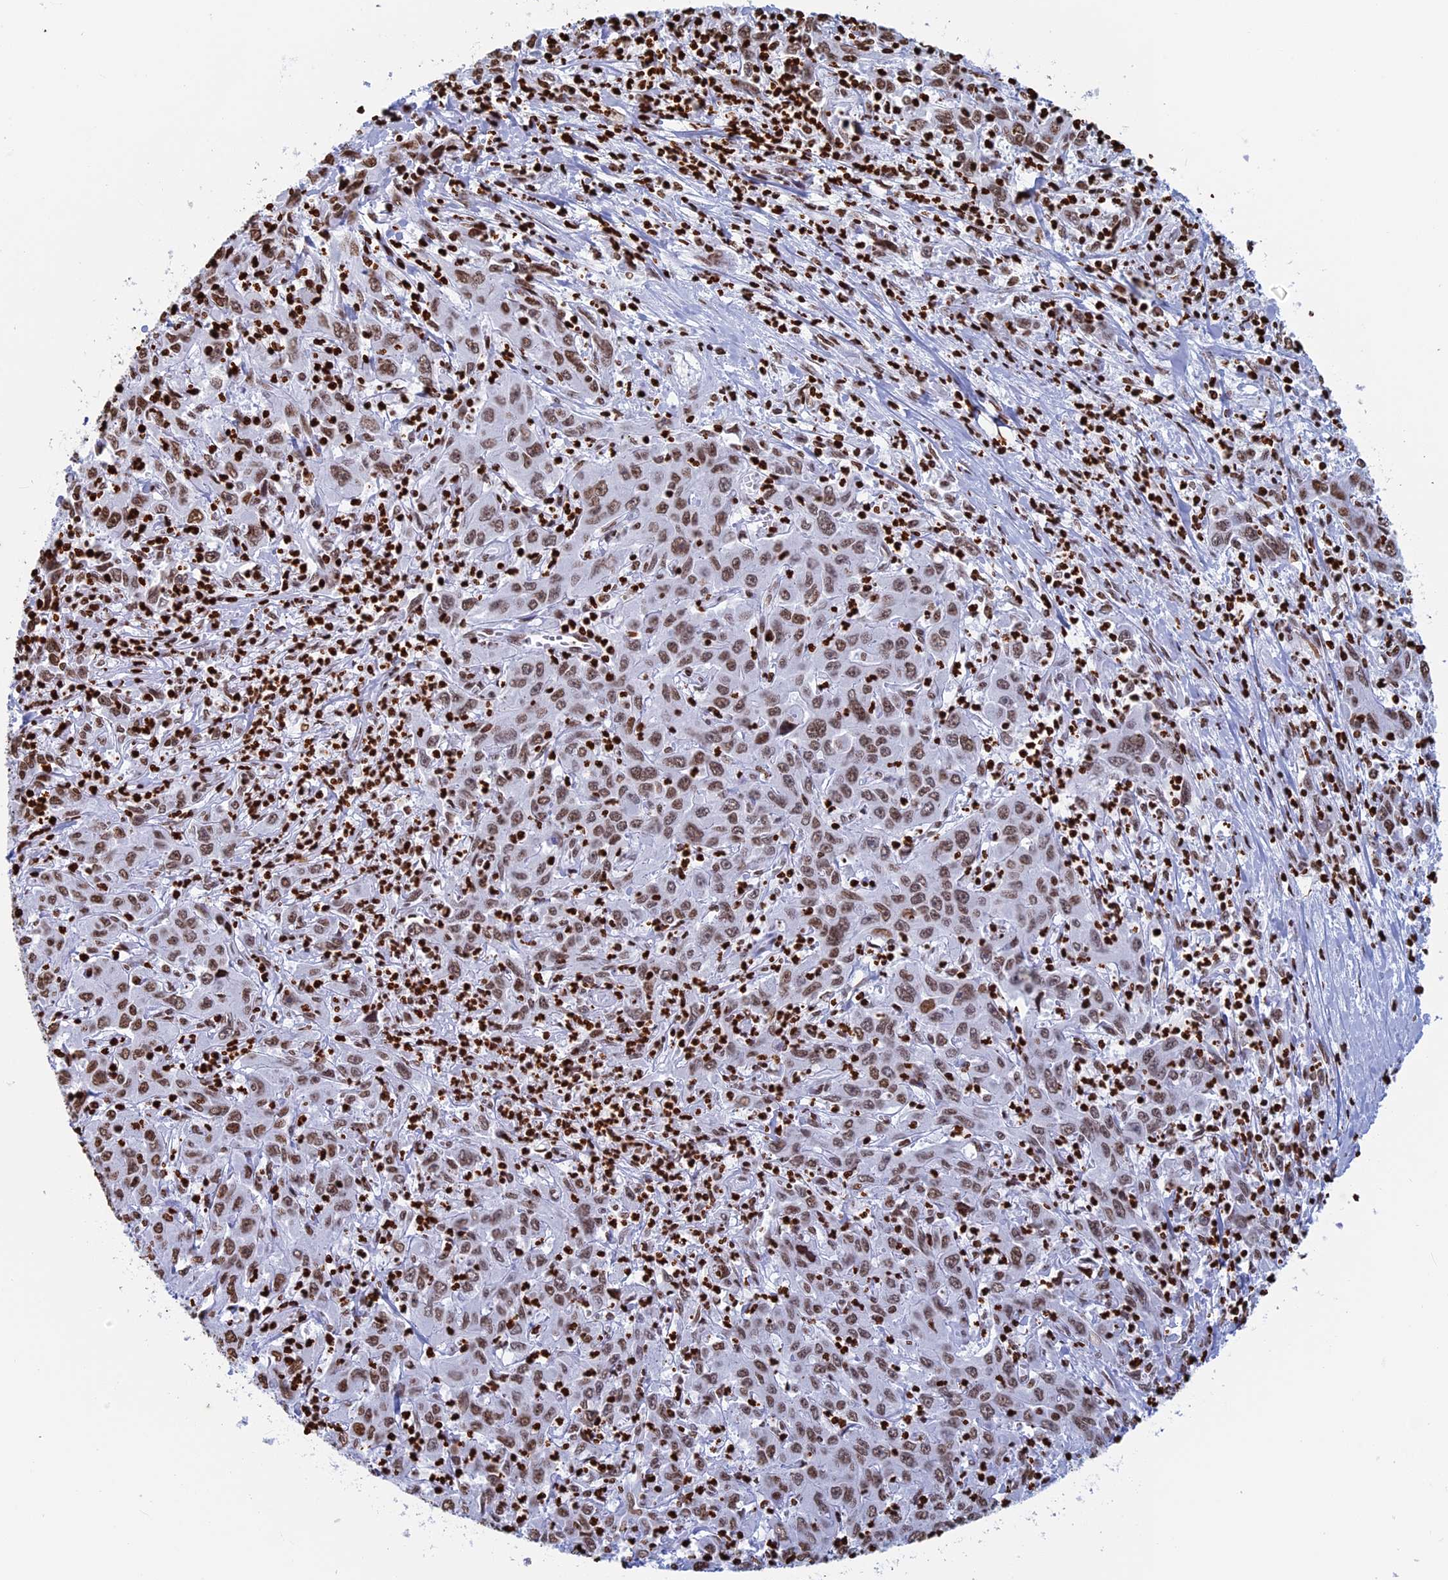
{"staining": {"intensity": "moderate", "quantity": ">75%", "location": "nuclear"}, "tissue": "liver cancer", "cell_type": "Tumor cells", "image_type": "cancer", "snomed": [{"axis": "morphology", "description": "Carcinoma, Hepatocellular, NOS"}, {"axis": "topography", "description": "Liver"}], "caption": "A high-resolution micrograph shows immunohistochemistry staining of liver cancer (hepatocellular carcinoma), which displays moderate nuclear expression in about >75% of tumor cells. (Brightfield microscopy of DAB IHC at high magnification).", "gene": "APOBEC3A", "patient": {"sex": "male", "age": 63}}